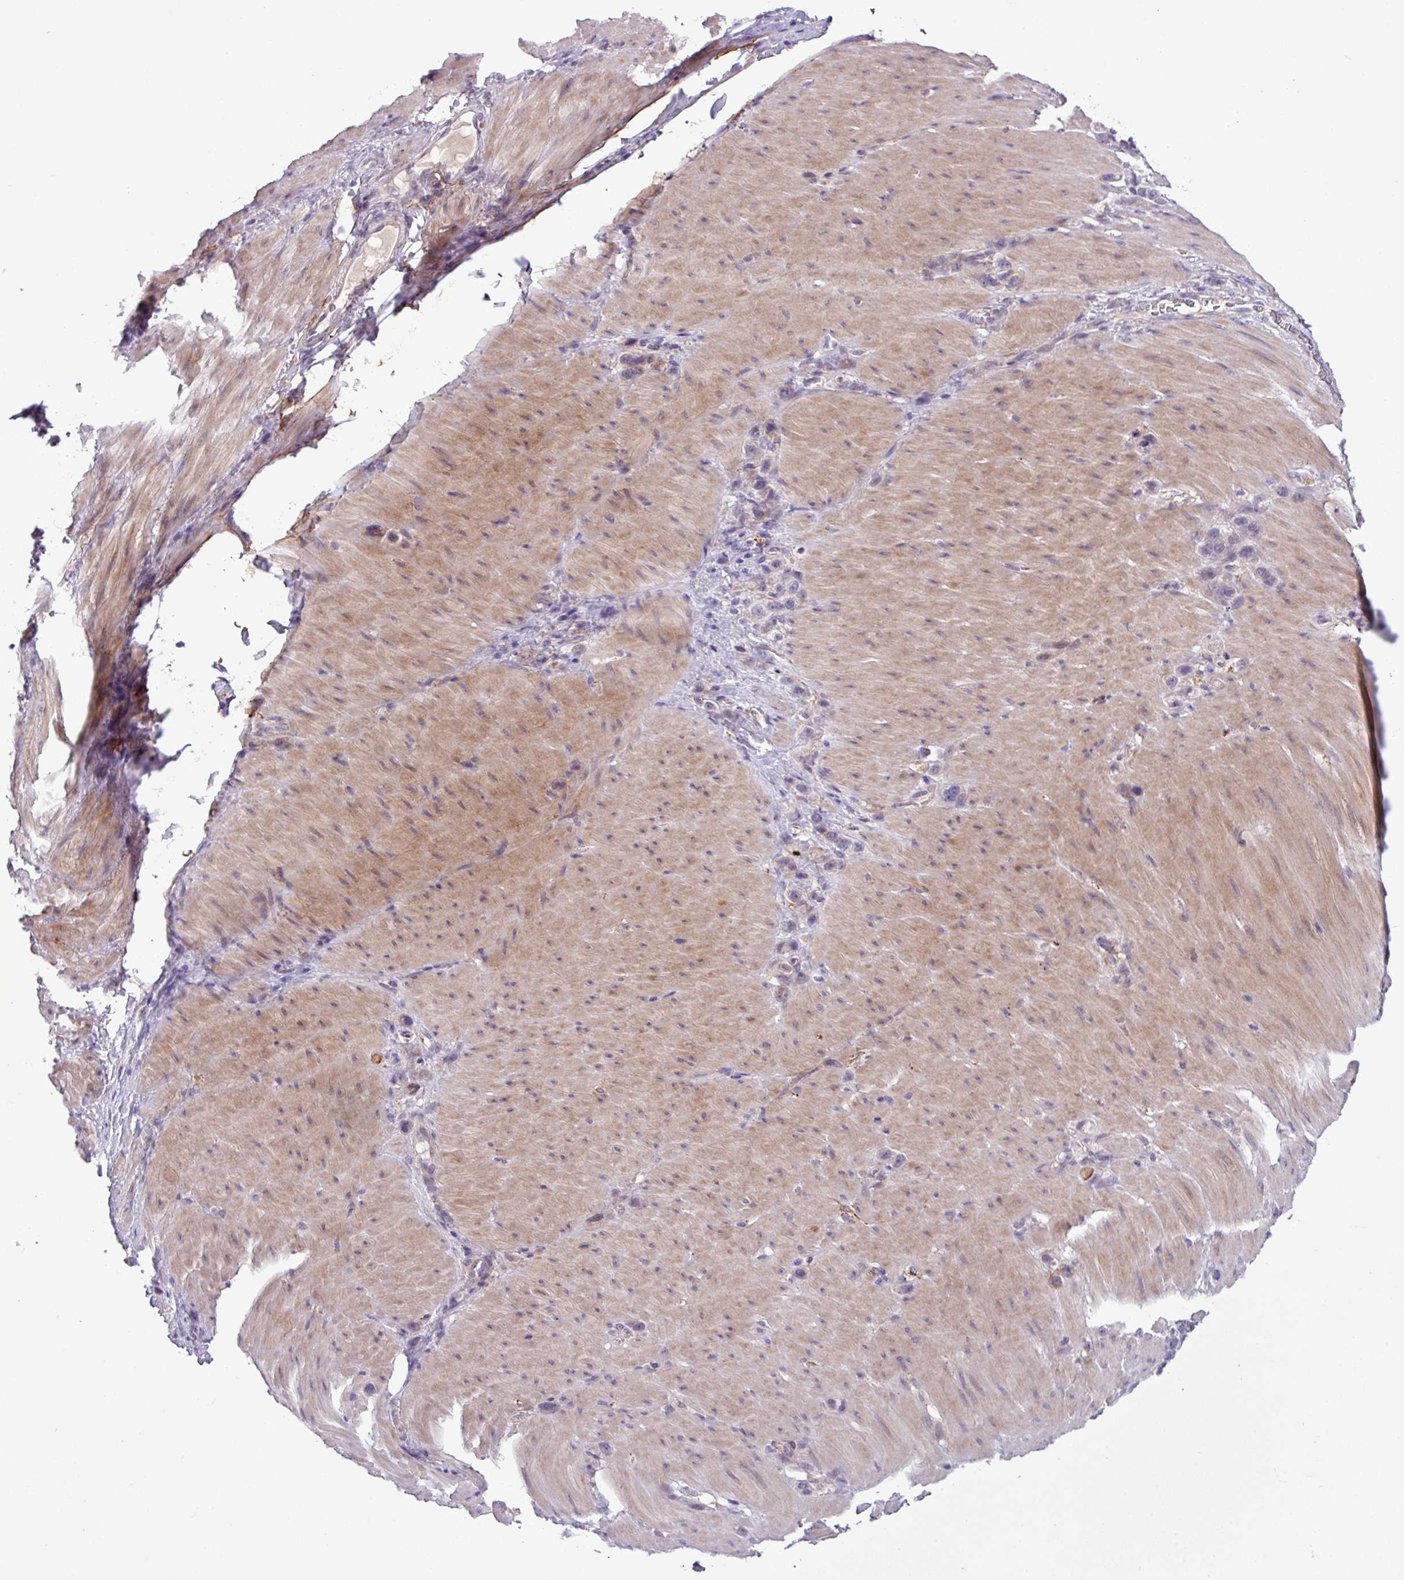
{"staining": {"intensity": "weak", "quantity": "<25%", "location": "cytoplasmic/membranous"}, "tissue": "stomach cancer", "cell_type": "Tumor cells", "image_type": "cancer", "snomed": [{"axis": "morphology", "description": "Adenocarcinoma, NOS"}, {"axis": "topography", "description": "Stomach"}], "caption": "IHC photomicrograph of neoplastic tissue: stomach cancer (adenocarcinoma) stained with DAB (3,3'-diaminobenzidine) reveals no significant protein expression in tumor cells. Nuclei are stained in blue.", "gene": "CD248", "patient": {"sex": "female", "age": 65}}